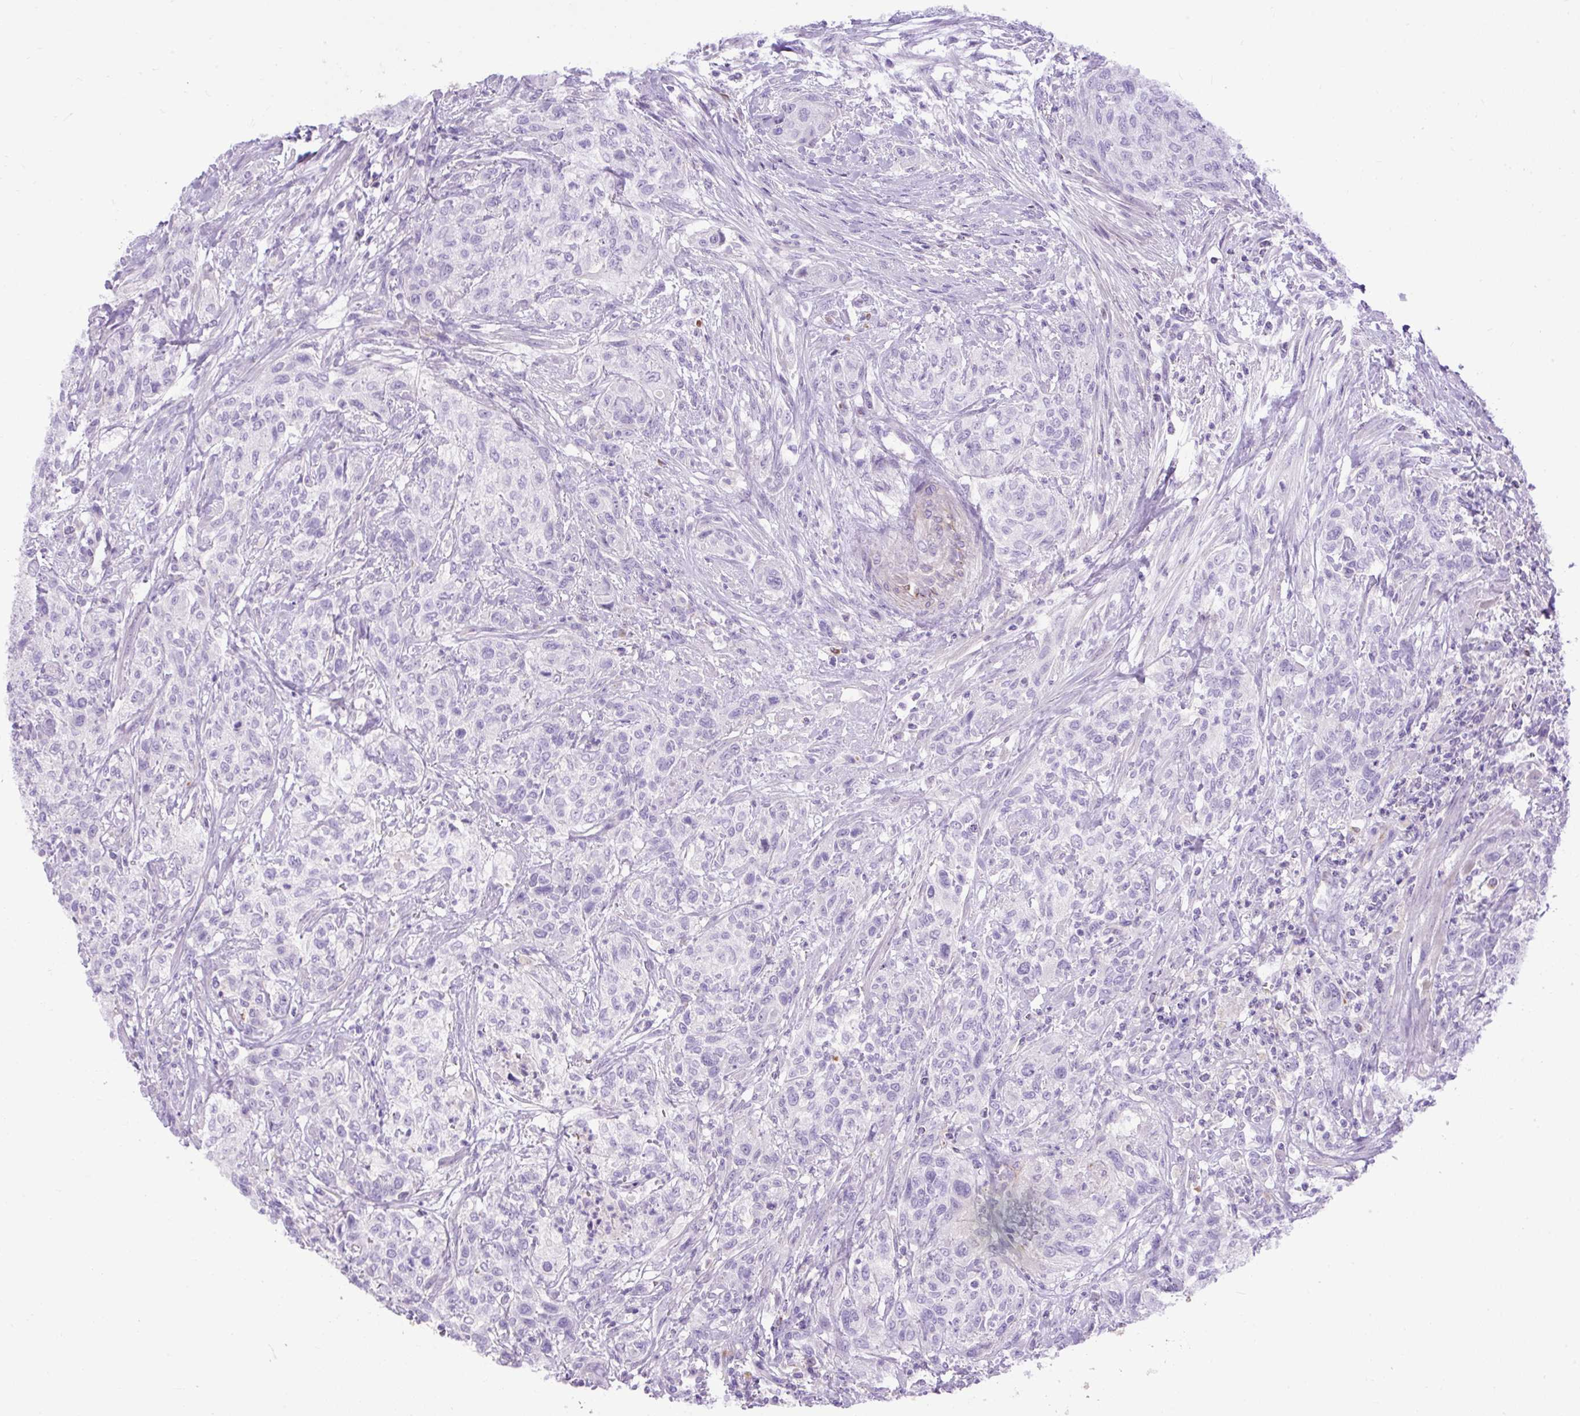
{"staining": {"intensity": "negative", "quantity": "none", "location": "none"}, "tissue": "urothelial cancer", "cell_type": "Tumor cells", "image_type": "cancer", "snomed": [{"axis": "morphology", "description": "Normal tissue, NOS"}, {"axis": "morphology", "description": "Urothelial carcinoma, NOS"}, {"axis": "topography", "description": "Urinary bladder"}, {"axis": "topography", "description": "Peripheral nerve tissue"}], "caption": "Tumor cells show no significant positivity in transitional cell carcinoma.", "gene": "SPTBN5", "patient": {"sex": "male", "age": 35}}